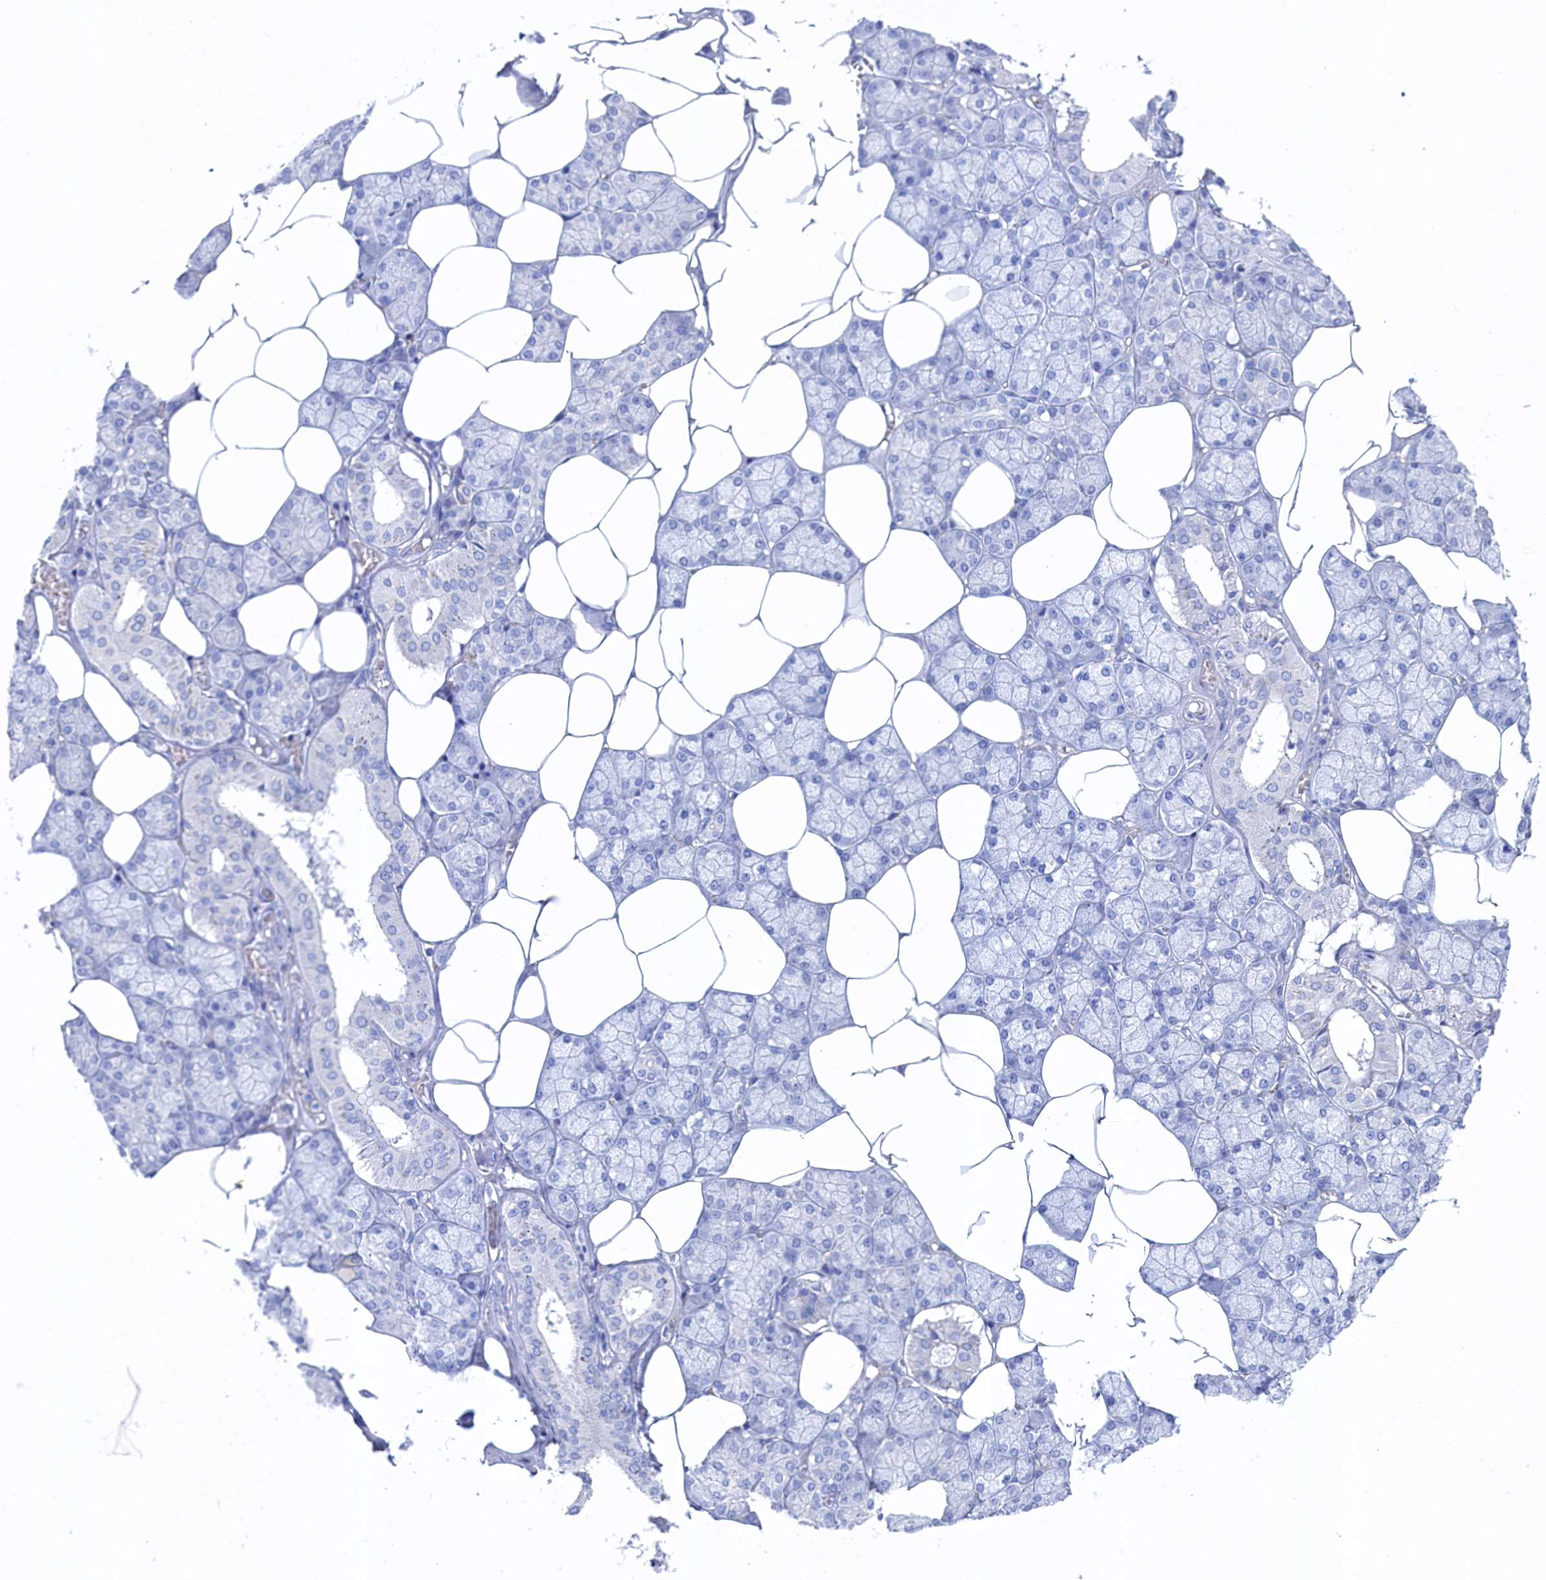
{"staining": {"intensity": "negative", "quantity": "none", "location": "none"}, "tissue": "salivary gland", "cell_type": "Glandular cells", "image_type": "normal", "snomed": [{"axis": "morphology", "description": "Normal tissue, NOS"}, {"axis": "topography", "description": "Salivary gland"}], "caption": "IHC histopathology image of unremarkable salivary gland: human salivary gland stained with DAB (3,3'-diaminobenzidine) demonstrates no significant protein staining in glandular cells. (DAB immunohistochemistry (IHC) visualized using brightfield microscopy, high magnification).", "gene": "TMOD2", "patient": {"sex": "male", "age": 62}}